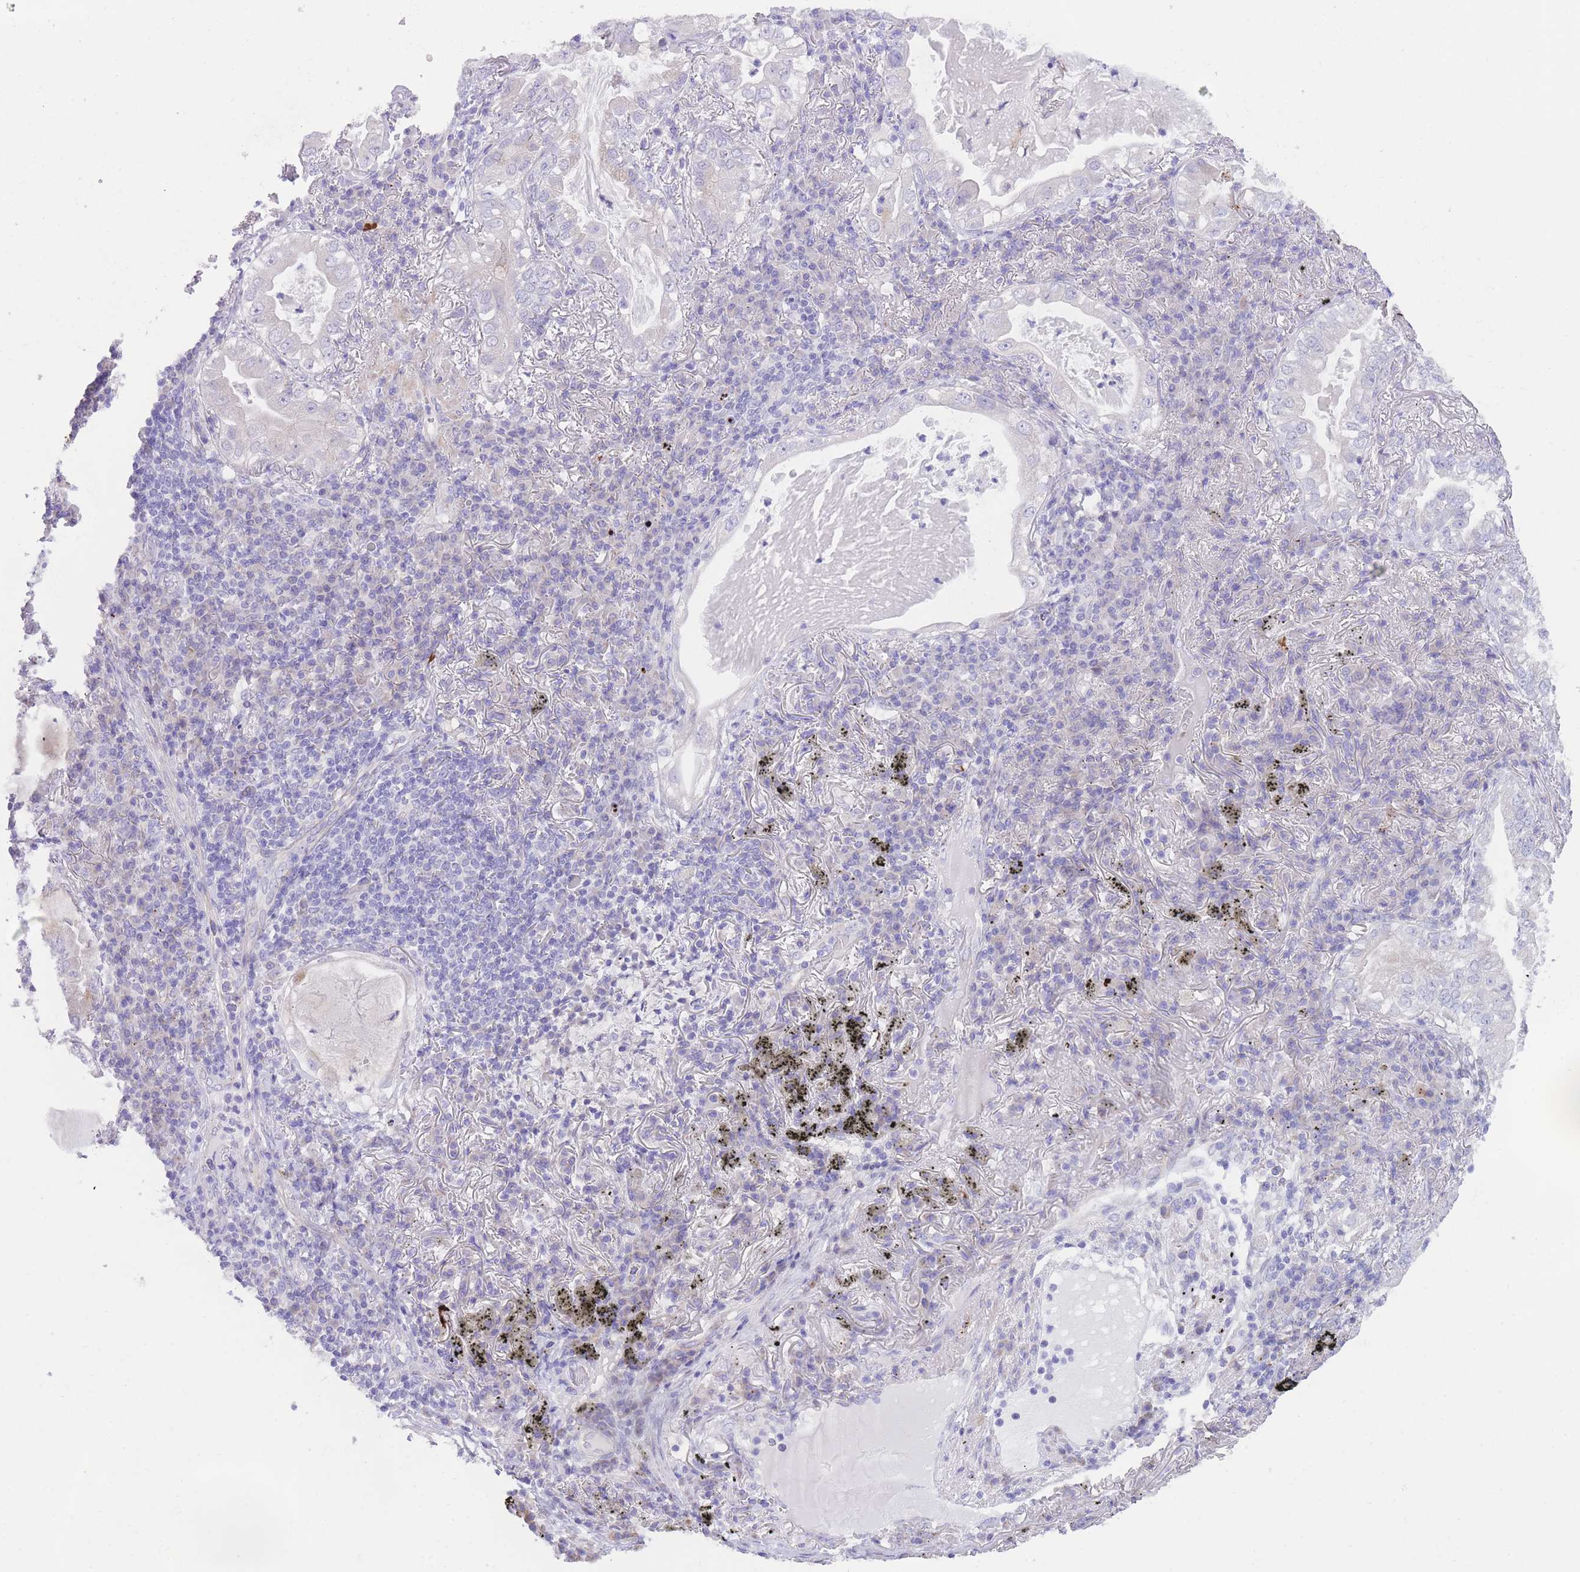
{"staining": {"intensity": "negative", "quantity": "none", "location": "none"}, "tissue": "lung cancer", "cell_type": "Tumor cells", "image_type": "cancer", "snomed": [{"axis": "morphology", "description": "Adenocarcinoma, NOS"}, {"axis": "topography", "description": "Lung"}], "caption": "This is an immunohistochemistry histopathology image of adenocarcinoma (lung). There is no staining in tumor cells.", "gene": "QTRT1", "patient": {"sex": "female", "age": 73}}